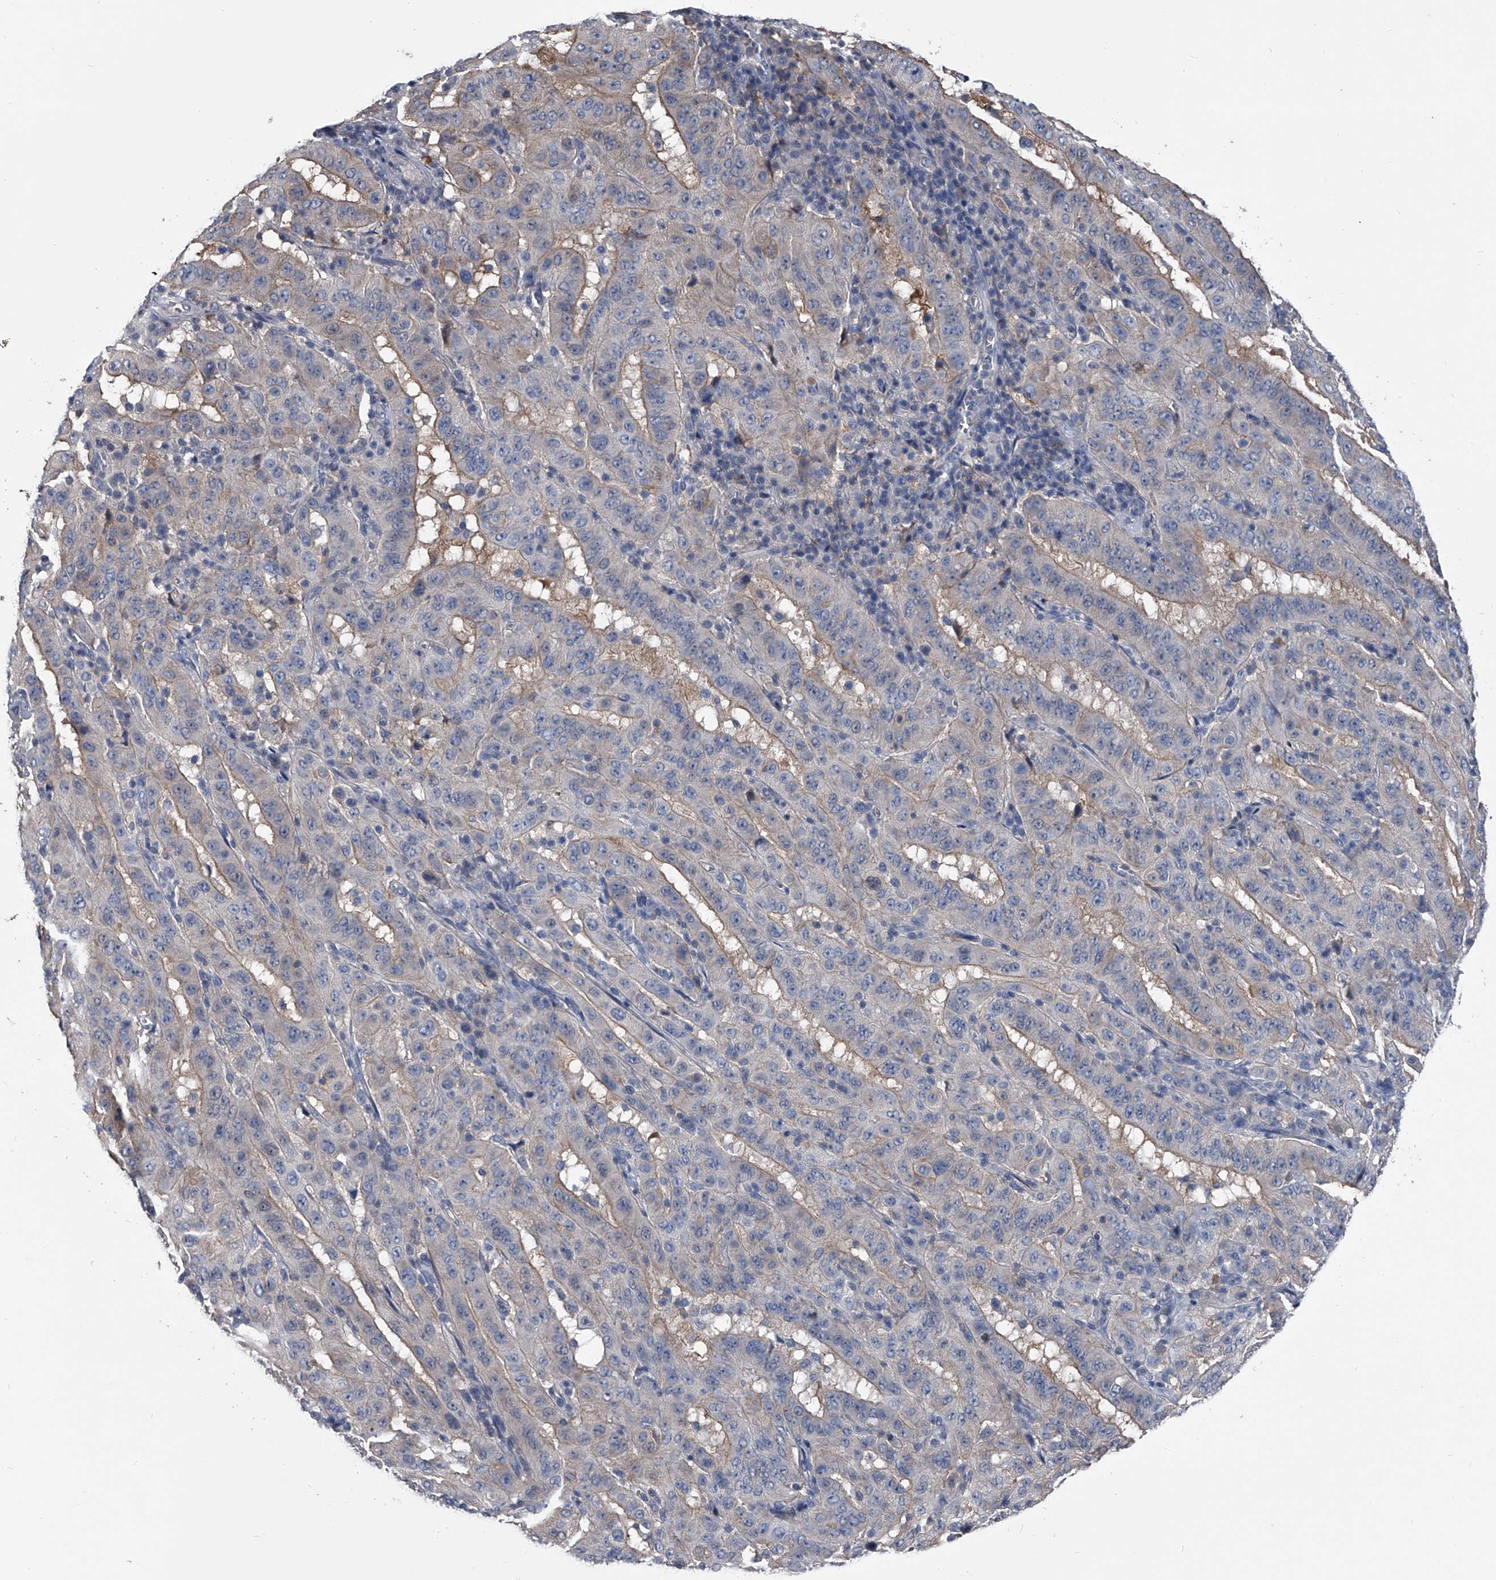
{"staining": {"intensity": "weak", "quantity": "25%-75%", "location": "cytoplasmic/membranous"}, "tissue": "pancreatic cancer", "cell_type": "Tumor cells", "image_type": "cancer", "snomed": [{"axis": "morphology", "description": "Adenocarcinoma, NOS"}, {"axis": "topography", "description": "Pancreas"}], "caption": "DAB immunohistochemical staining of pancreatic adenocarcinoma demonstrates weak cytoplasmic/membranous protein staining in about 25%-75% of tumor cells.", "gene": "KIF13A", "patient": {"sex": "male", "age": 63}}